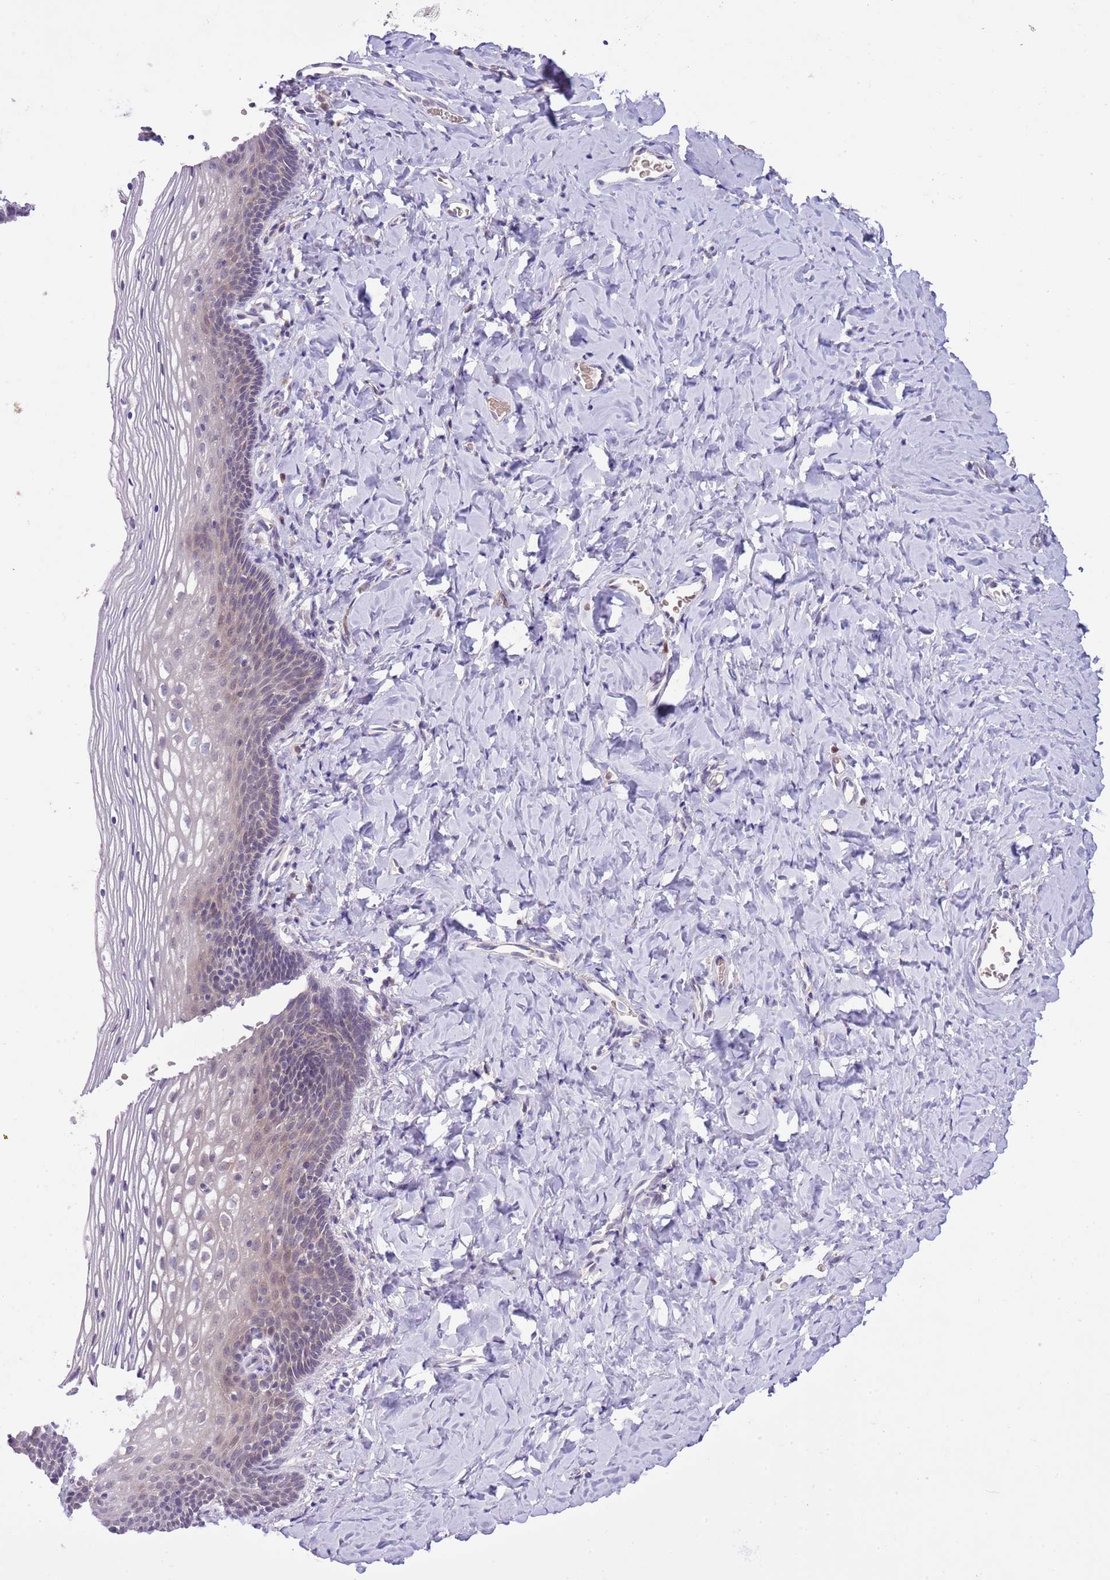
{"staining": {"intensity": "negative", "quantity": "none", "location": "none"}, "tissue": "vagina", "cell_type": "Squamous epithelial cells", "image_type": "normal", "snomed": [{"axis": "morphology", "description": "Normal tissue, NOS"}, {"axis": "topography", "description": "Vagina"}], "caption": "Human vagina stained for a protein using immunohistochemistry shows no expression in squamous epithelial cells.", "gene": "GALK2", "patient": {"sex": "female", "age": 60}}